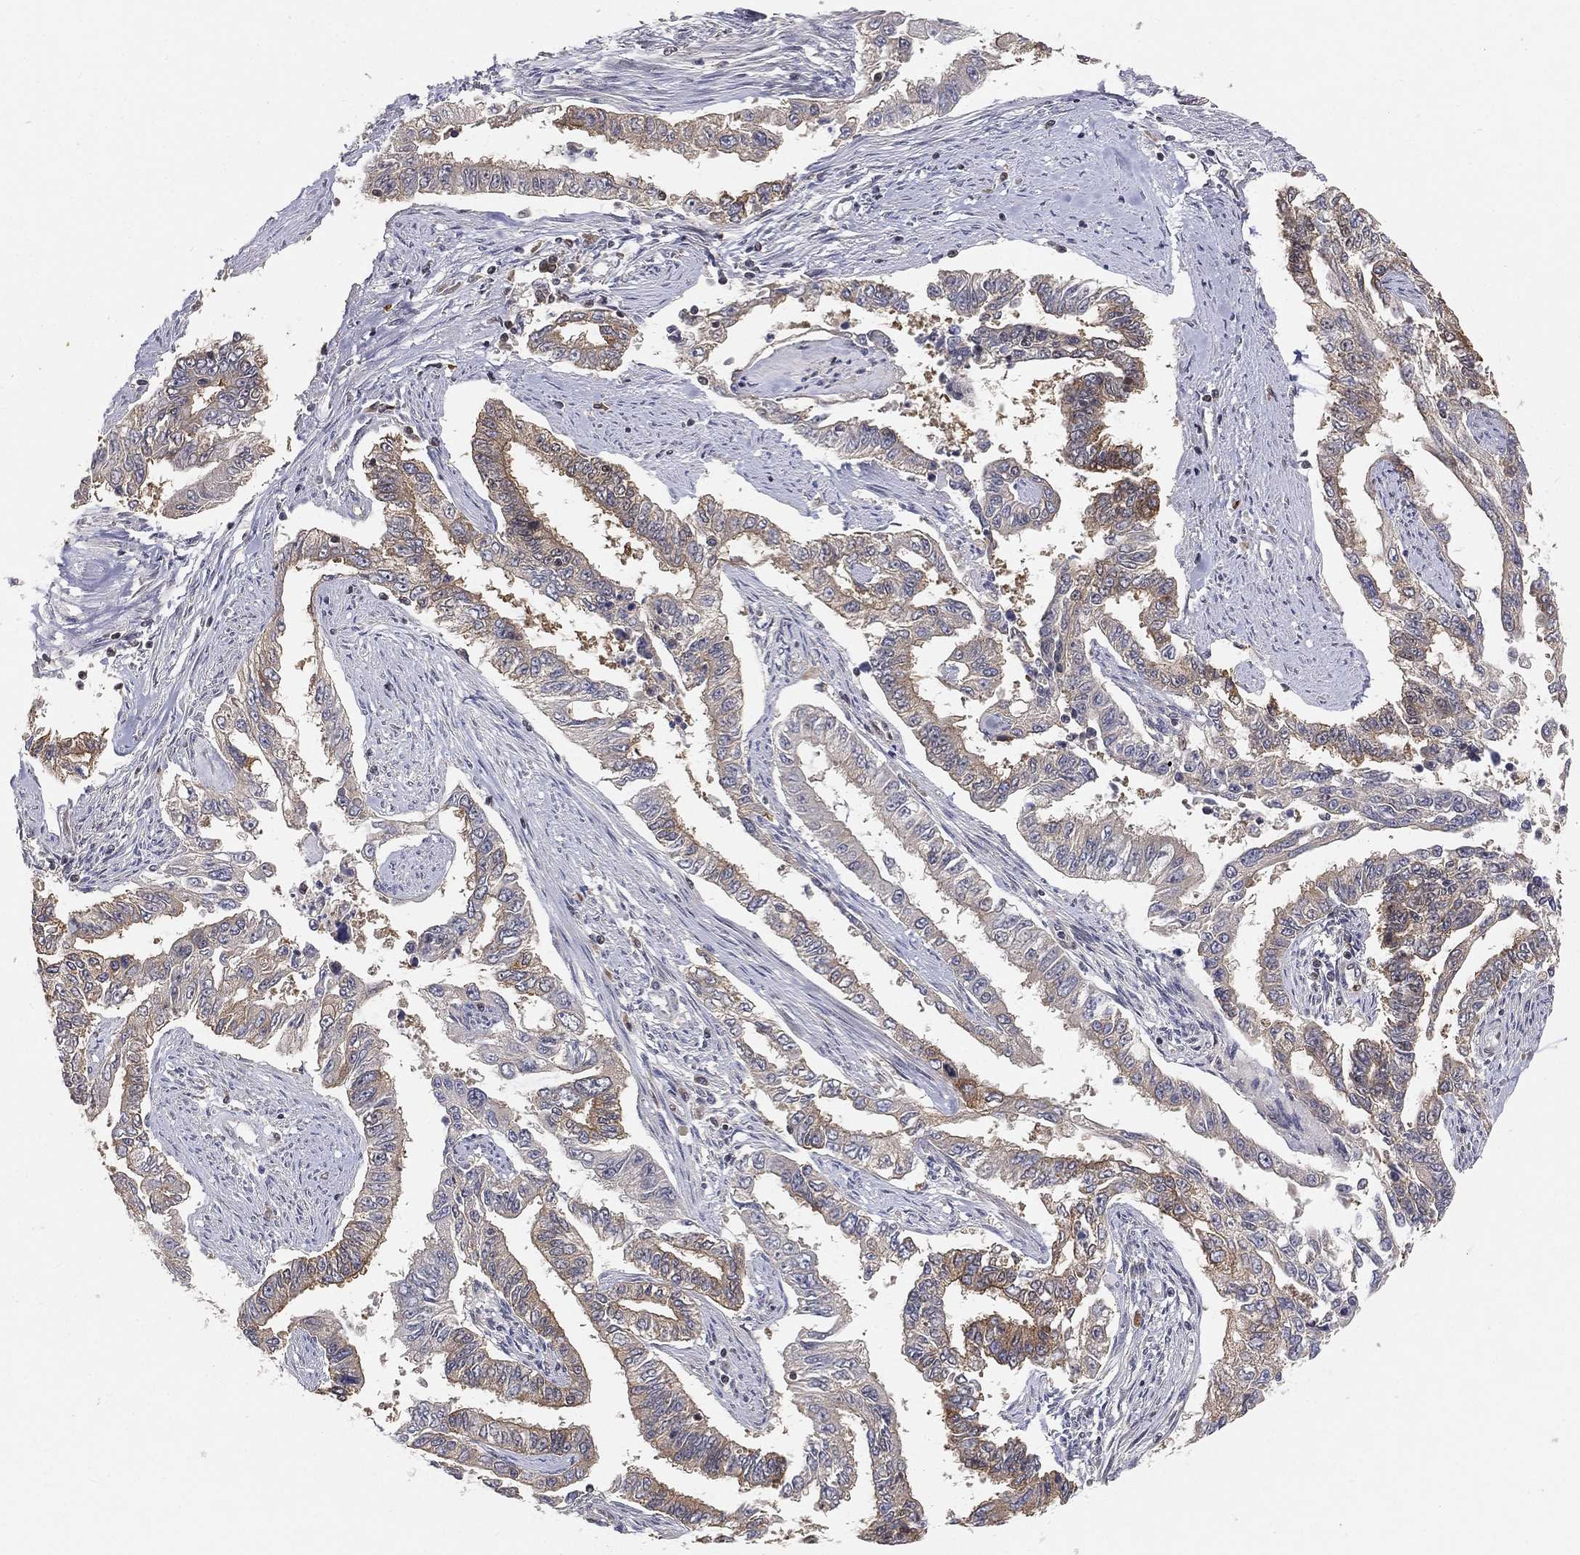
{"staining": {"intensity": "weak", "quantity": "<25%", "location": "cytoplasmic/membranous"}, "tissue": "endometrial cancer", "cell_type": "Tumor cells", "image_type": "cancer", "snomed": [{"axis": "morphology", "description": "Adenocarcinoma, NOS"}, {"axis": "topography", "description": "Uterus"}], "caption": "DAB immunohistochemical staining of endometrial adenocarcinoma reveals no significant staining in tumor cells. Brightfield microscopy of immunohistochemistry (IHC) stained with DAB (3,3'-diaminobenzidine) (brown) and hematoxylin (blue), captured at high magnification.", "gene": "CRTC3", "patient": {"sex": "female", "age": 59}}